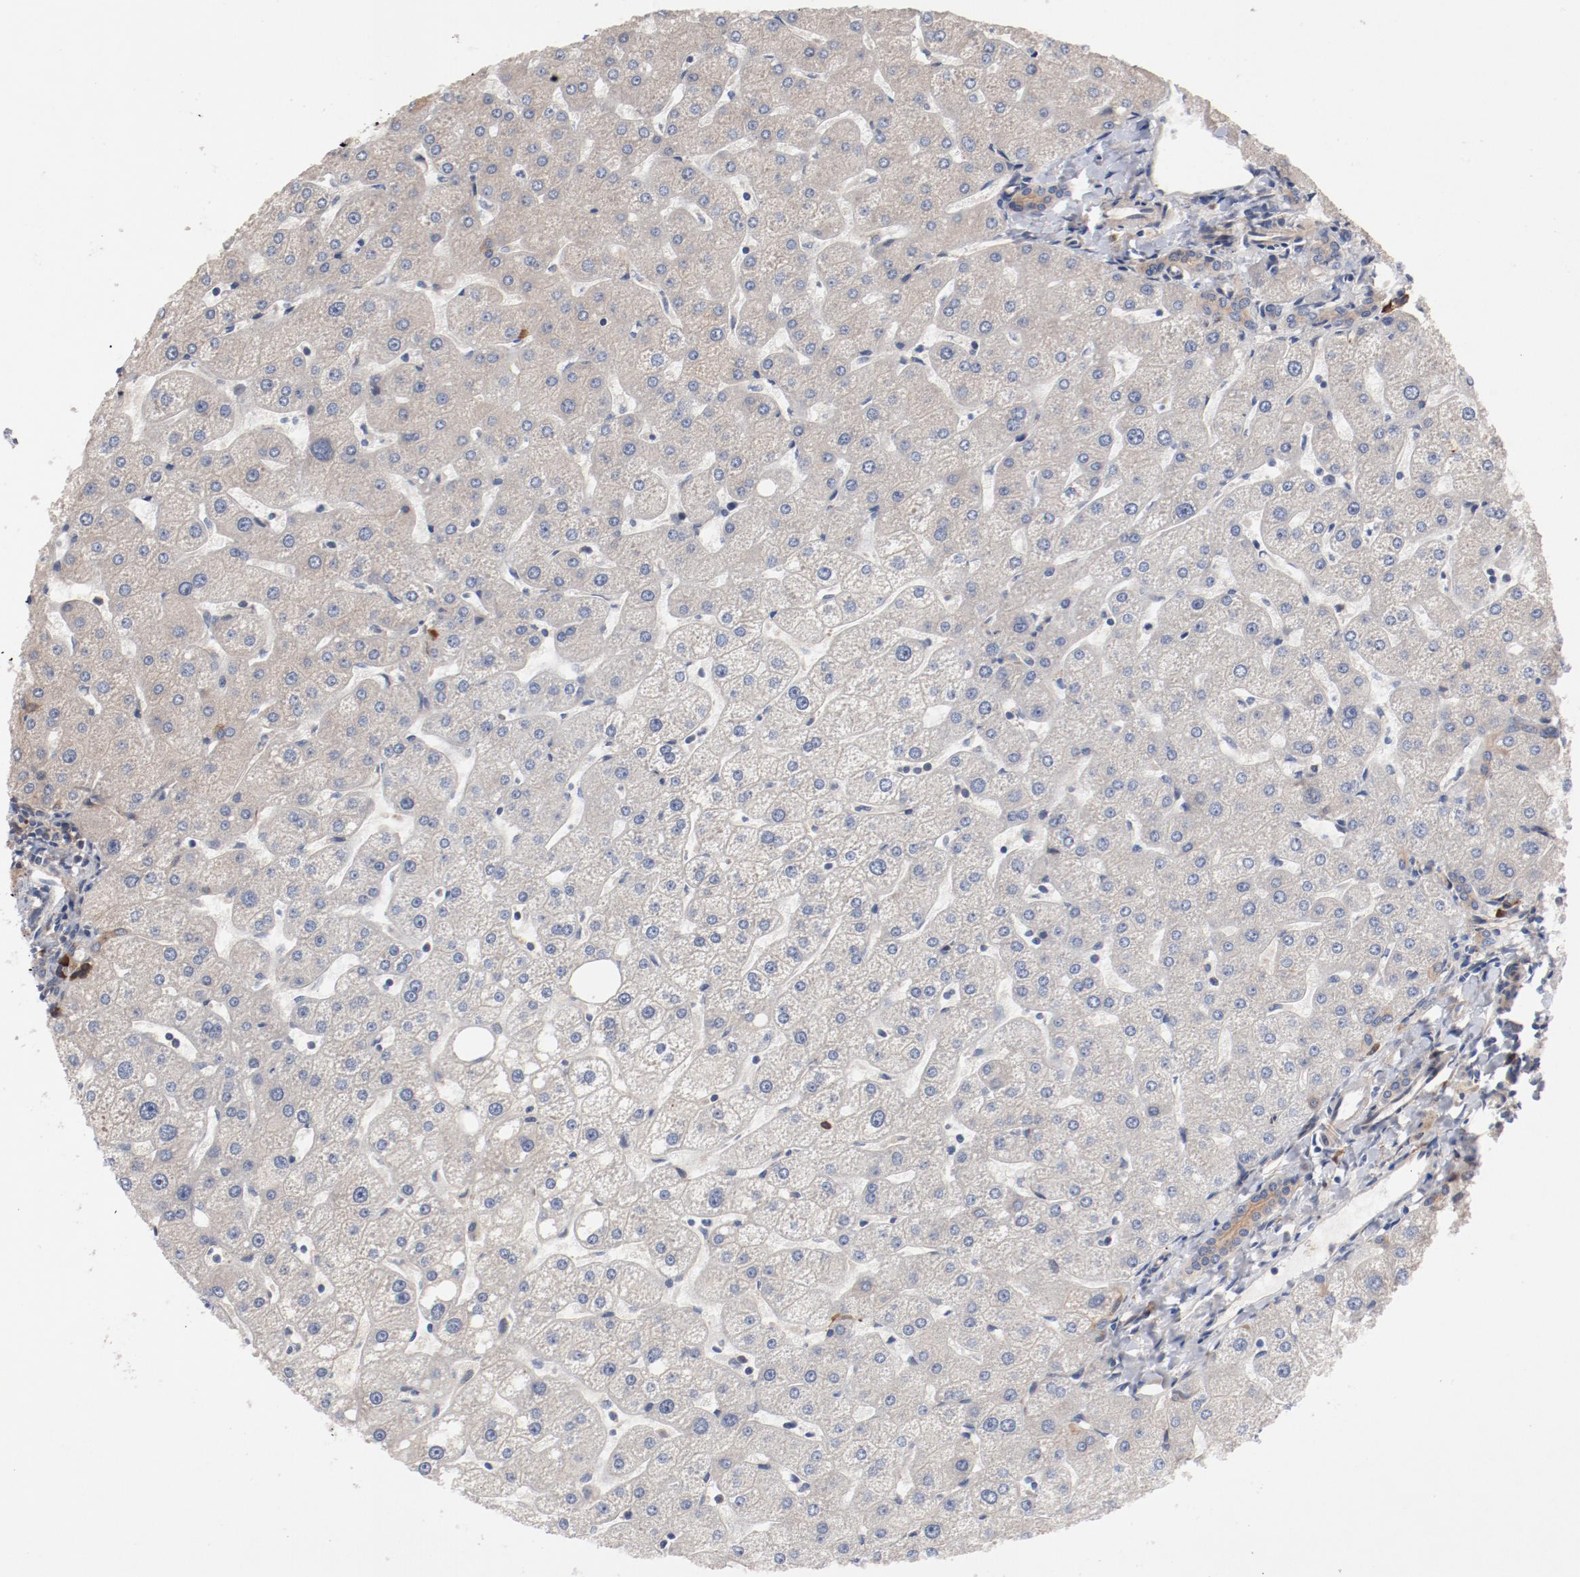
{"staining": {"intensity": "moderate", "quantity": ">75%", "location": "cytoplasmic/membranous"}, "tissue": "liver", "cell_type": "Cholangiocytes", "image_type": "normal", "snomed": [{"axis": "morphology", "description": "Normal tissue, NOS"}, {"axis": "topography", "description": "Liver"}], "caption": "Moderate cytoplasmic/membranous positivity for a protein is present in about >75% of cholangiocytes of normal liver using immunohistochemistry (IHC).", "gene": "PITPNM2", "patient": {"sex": "male", "age": 67}}